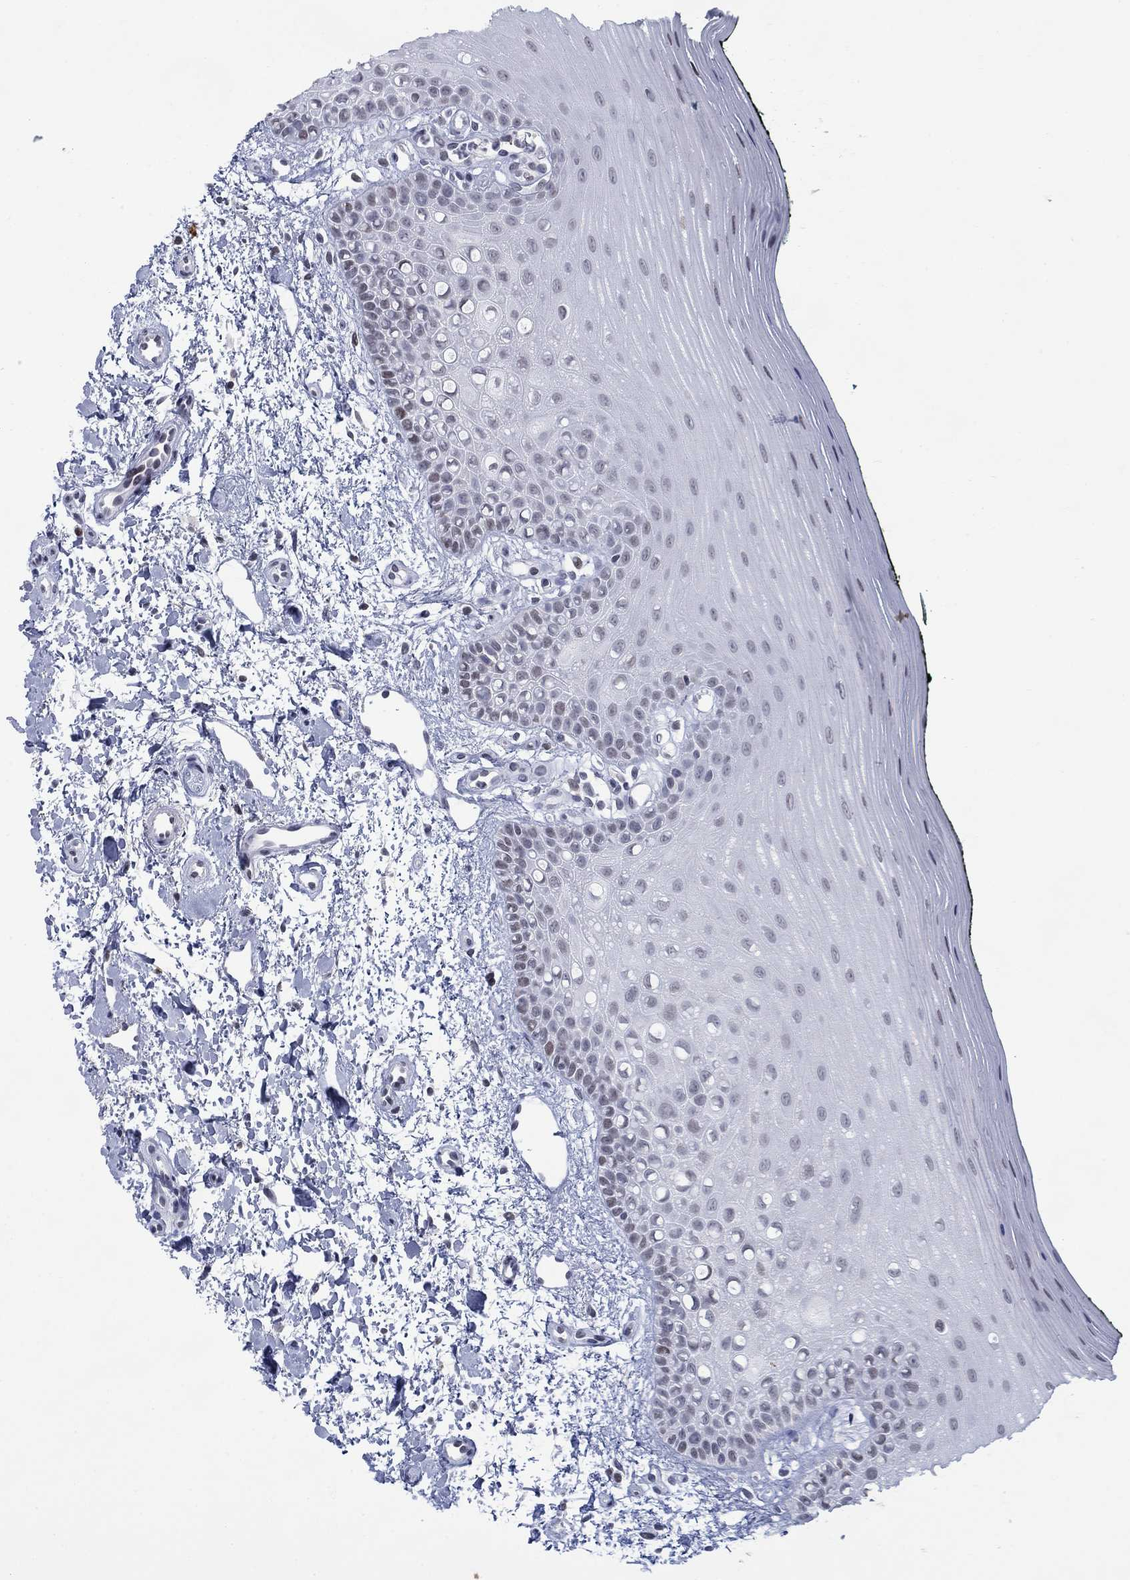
{"staining": {"intensity": "moderate", "quantity": "<25%", "location": "nuclear"}, "tissue": "oral mucosa", "cell_type": "Squamous epithelial cells", "image_type": "normal", "snomed": [{"axis": "morphology", "description": "Normal tissue, NOS"}, {"axis": "topography", "description": "Oral tissue"}], "caption": "High-power microscopy captured an immunohistochemistry image of normal oral mucosa, revealing moderate nuclear staining in about <25% of squamous epithelial cells. The staining was performed using DAB, with brown indicating positive protein expression. Nuclei are stained blue with hematoxylin.", "gene": "NPAS3", "patient": {"sex": "female", "age": 78}}